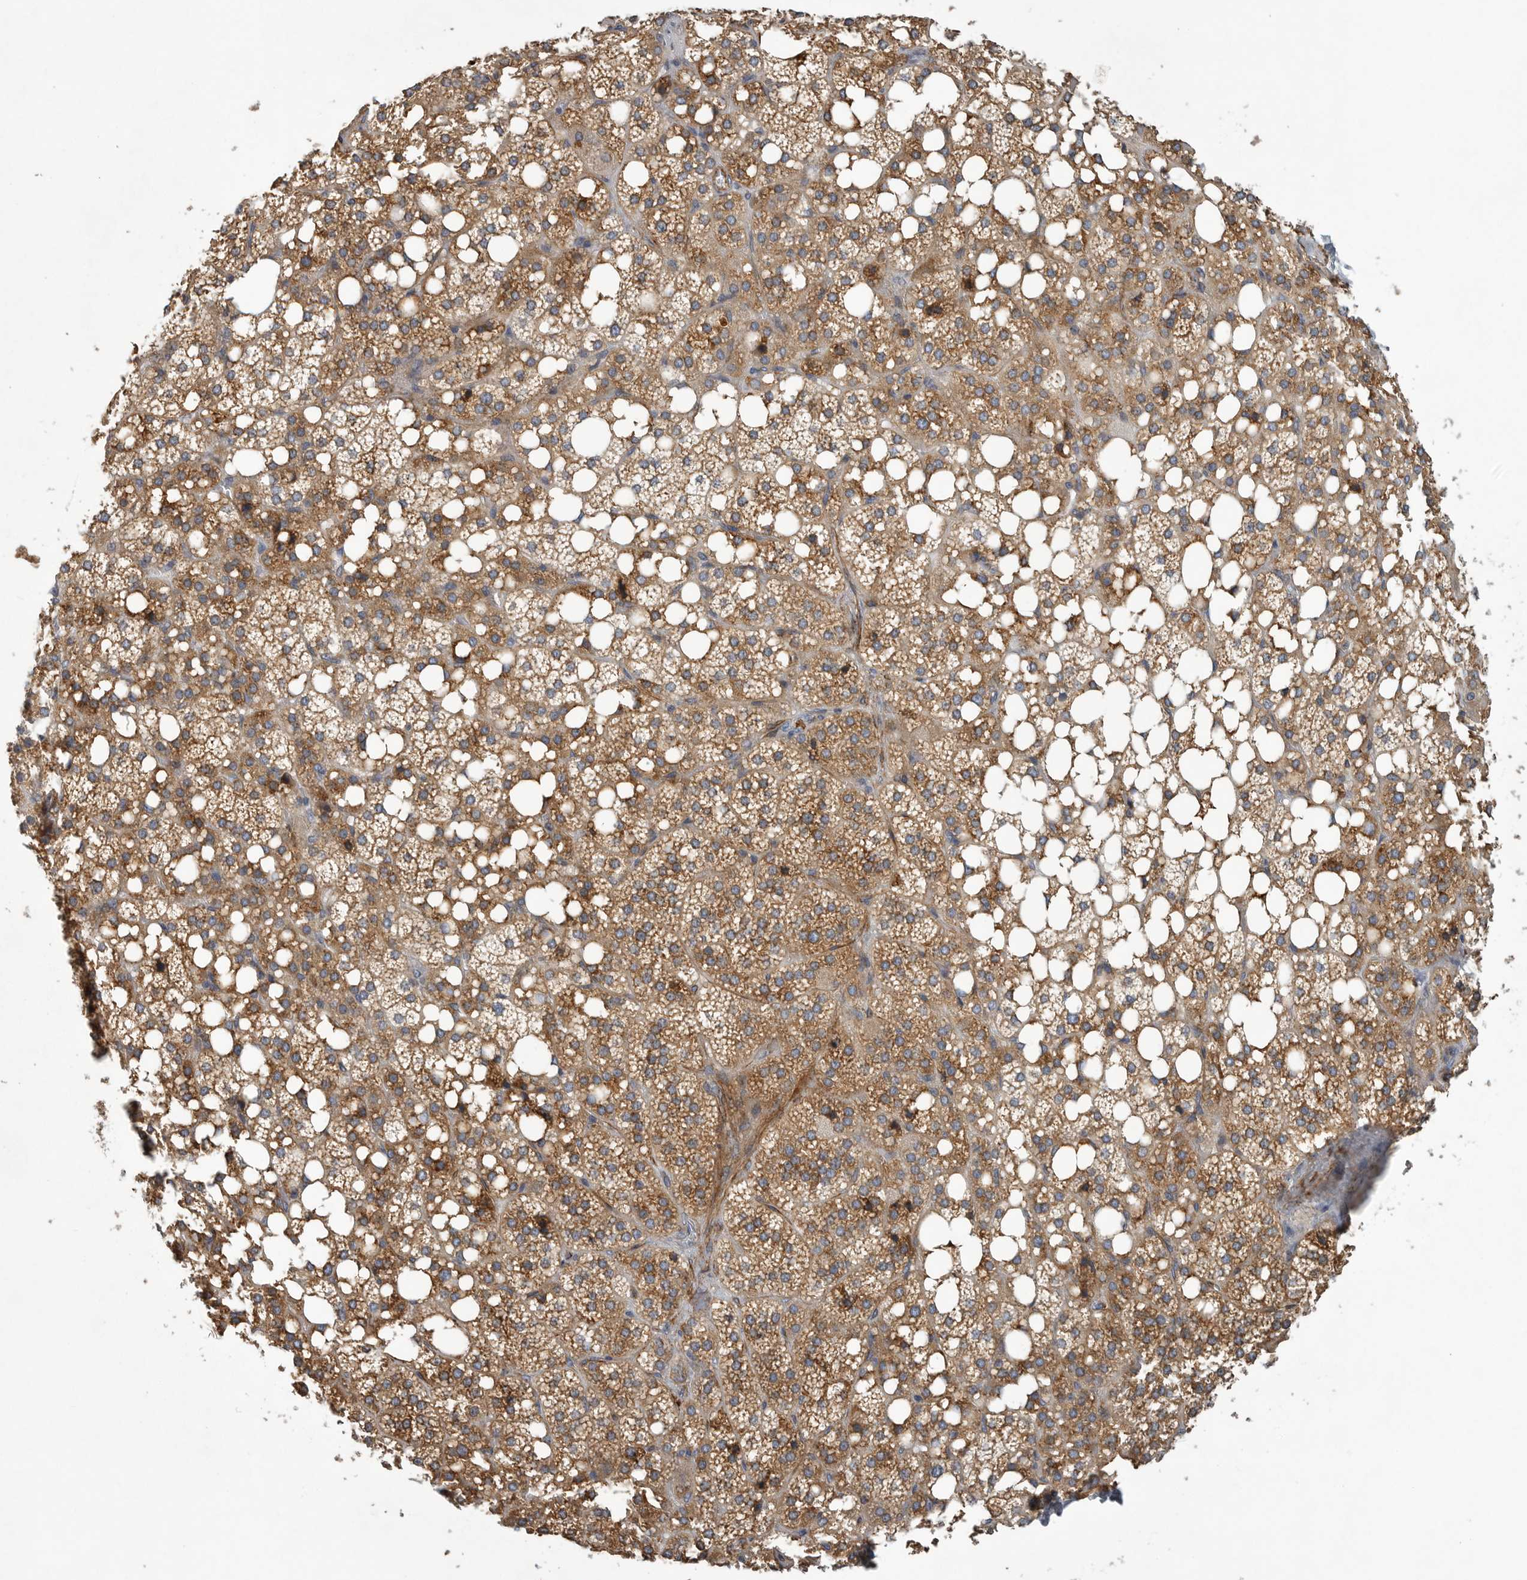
{"staining": {"intensity": "moderate", "quantity": ">75%", "location": "cytoplasmic/membranous"}, "tissue": "adrenal gland", "cell_type": "Glandular cells", "image_type": "normal", "snomed": [{"axis": "morphology", "description": "Normal tissue, NOS"}, {"axis": "topography", "description": "Adrenal gland"}], "caption": "IHC (DAB (3,3'-diaminobenzidine)) staining of normal human adrenal gland exhibits moderate cytoplasmic/membranous protein positivity in approximately >75% of glandular cells.", "gene": "MINPP1", "patient": {"sex": "female", "age": 59}}